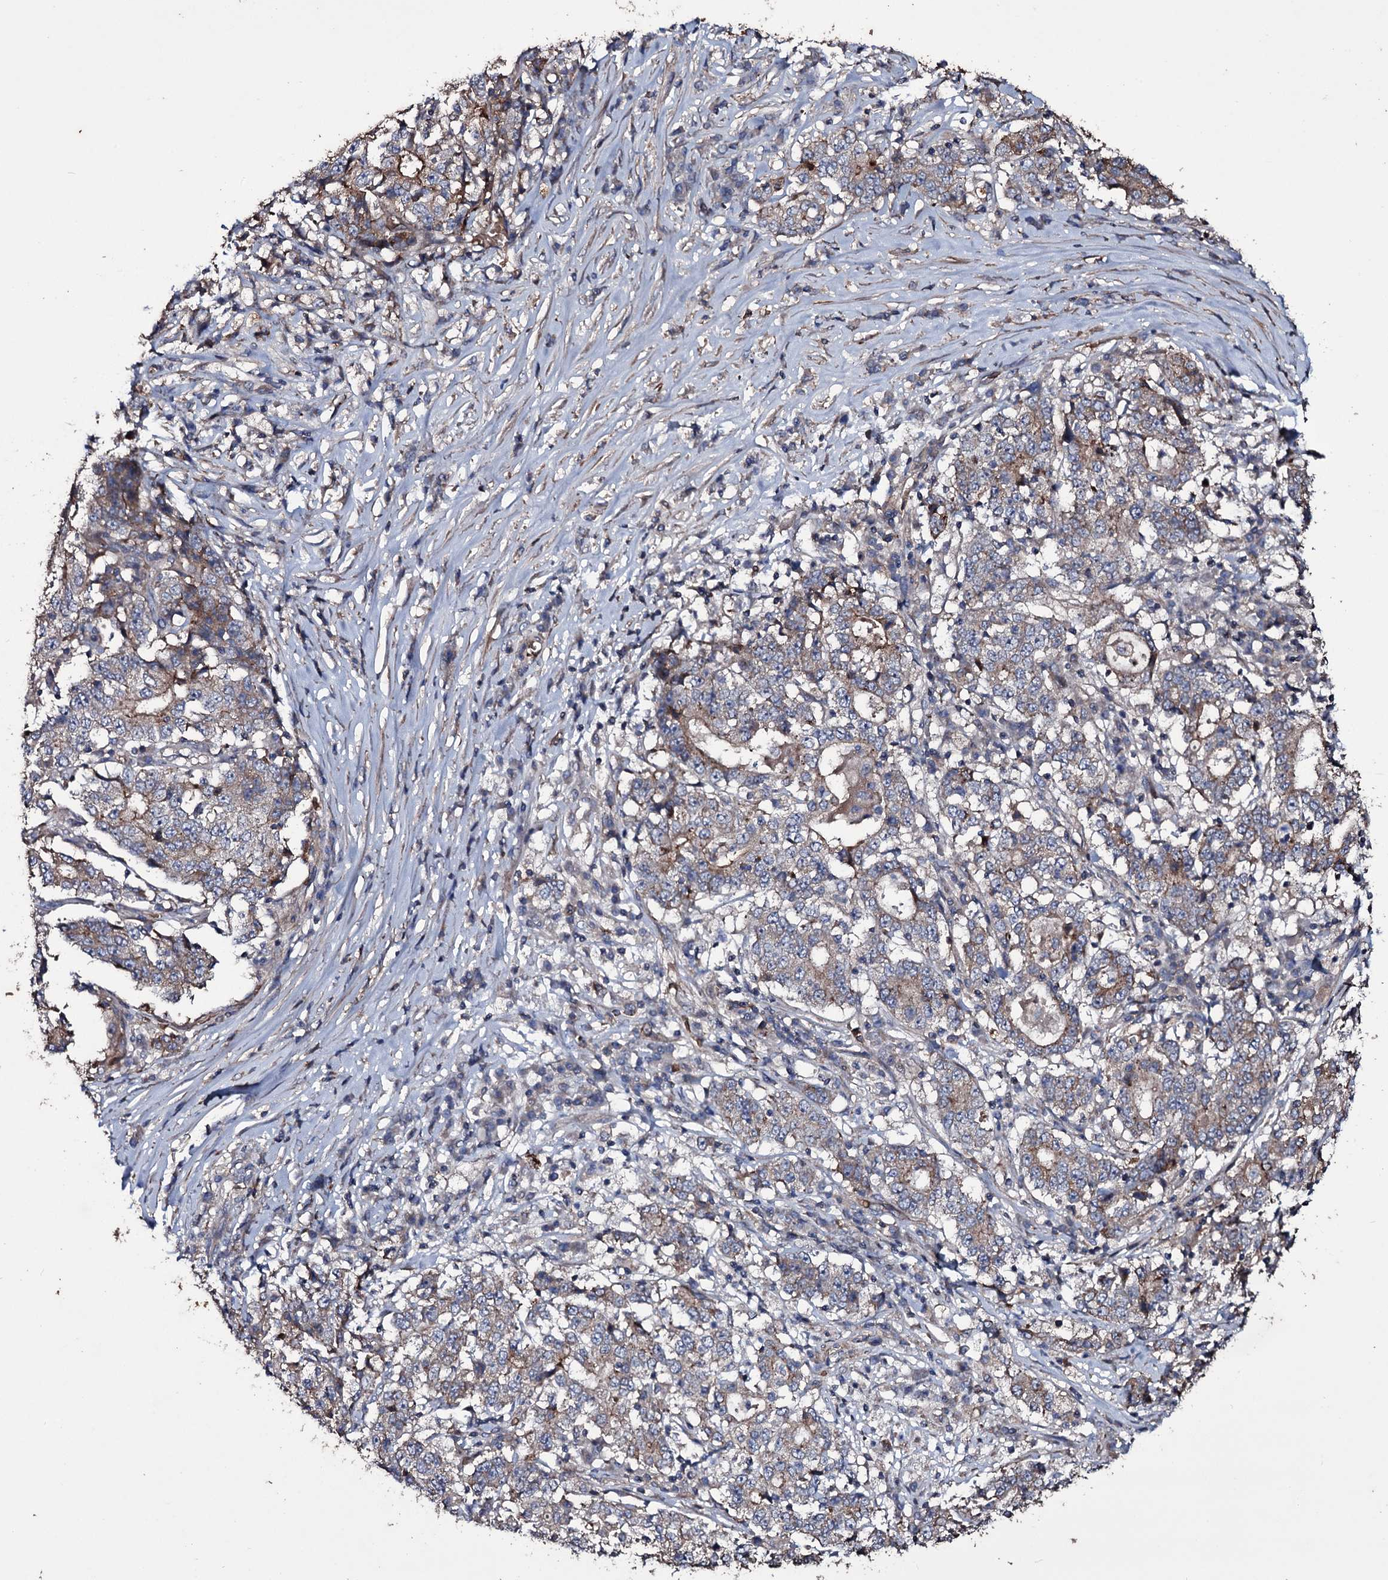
{"staining": {"intensity": "moderate", "quantity": "<25%", "location": "cytoplasmic/membranous"}, "tissue": "stomach cancer", "cell_type": "Tumor cells", "image_type": "cancer", "snomed": [{"axis": "morphology", "description": "Adenocarcinoma, NOS"}, {"axis": "topography", "description": "Stomach"}], "caption": "Moderate cytoplasmic/membranous positivity for a protein is seen in approximately <25% of tumor cells of stomach cancer using immunohistochemistry (IHC).", "gene": "ZSWIM8", "patient": {"sex": "male", "age": 59}}